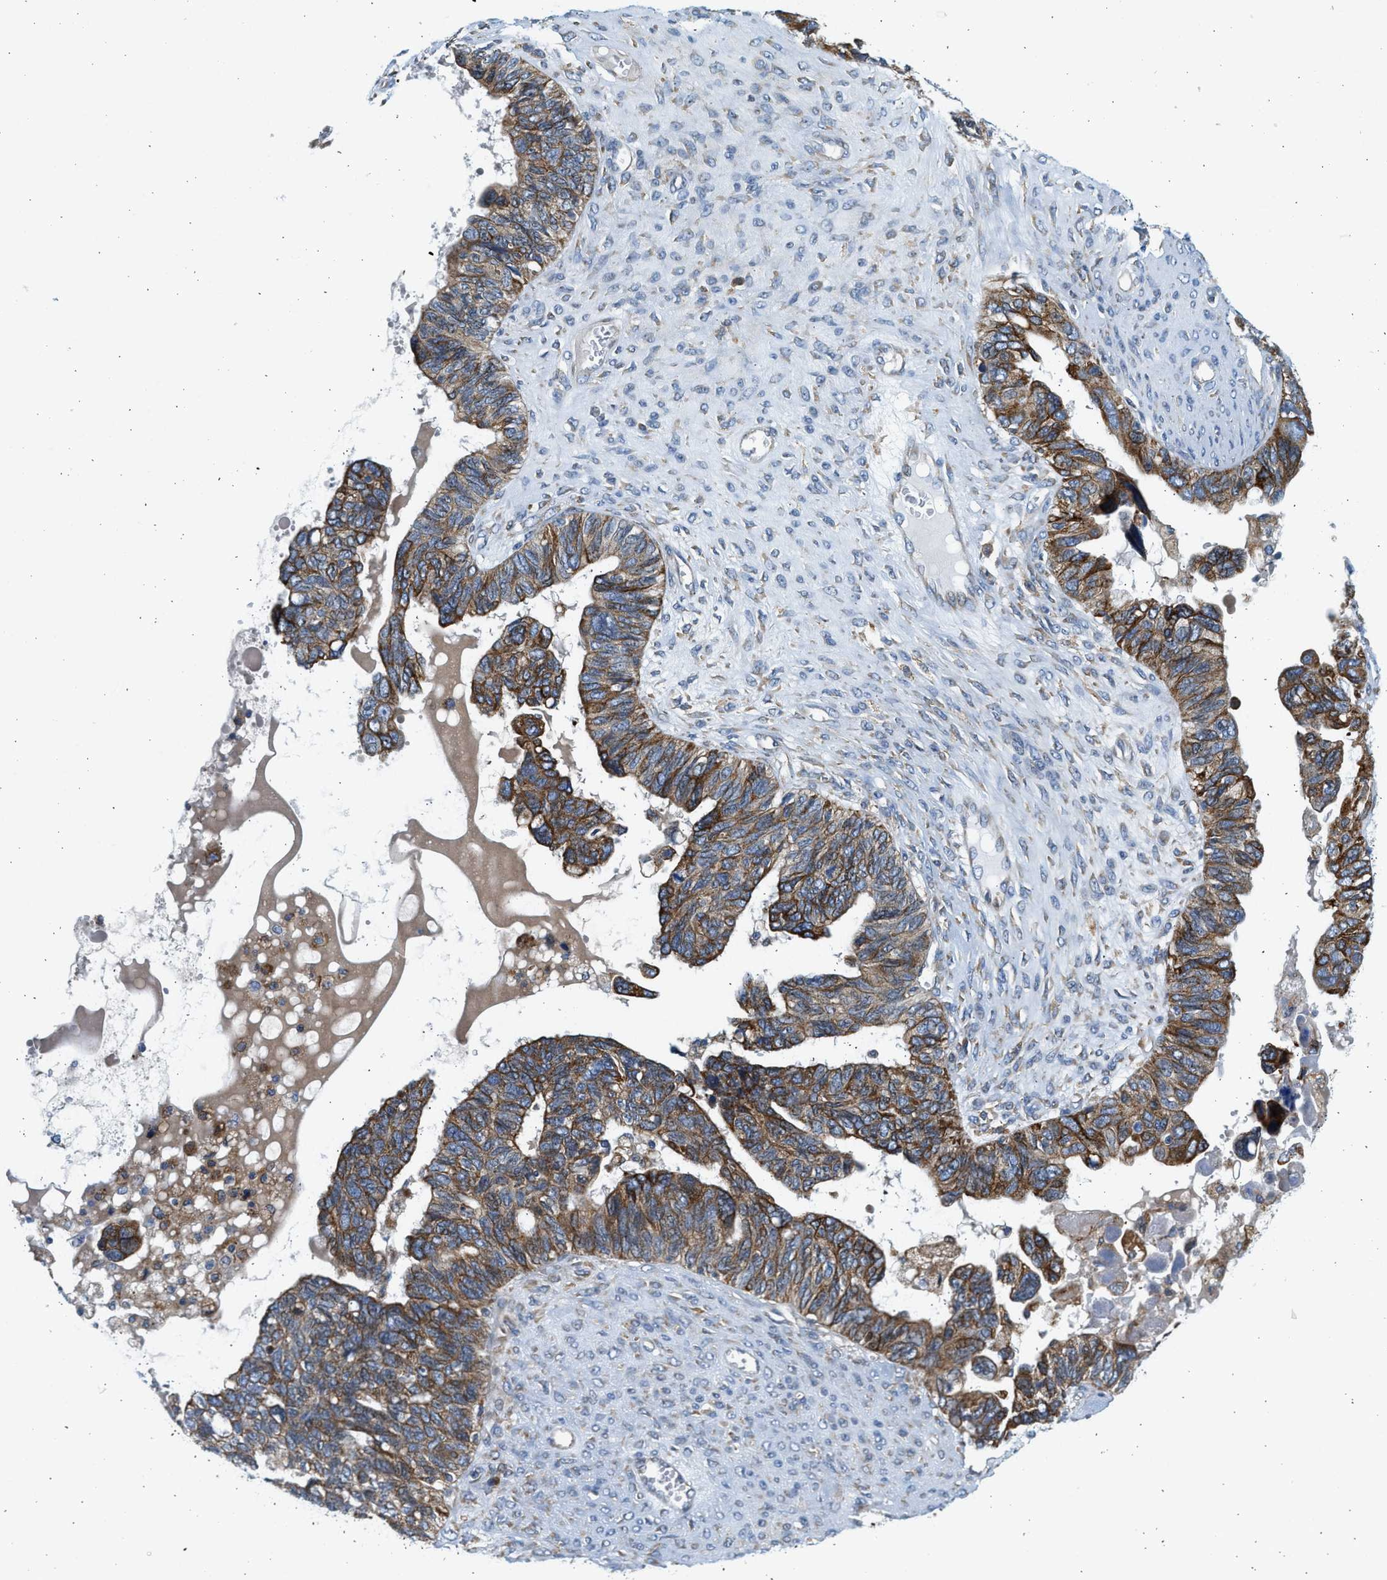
{"staining": {"intensity": "strong", "quantity": ">75%", "location": "cytoplasmic/membranous"}, "tissue": "ovarian cancer", "cell_type": "Tumor cells", "image_type": "cancer", "snomed": [{"axis": "morphology", "description": "Cystadenocarcinoma, serous, NOS"}, {"axis": "topography", "description": "Ovary"}], "caption": "Strong cytoplasmic/membranous expression is appreciated in about >75% of tumor cells in ovarian cancer.", "gene": "CNTN6", "patient": {"sex": "female", "age": 79}}